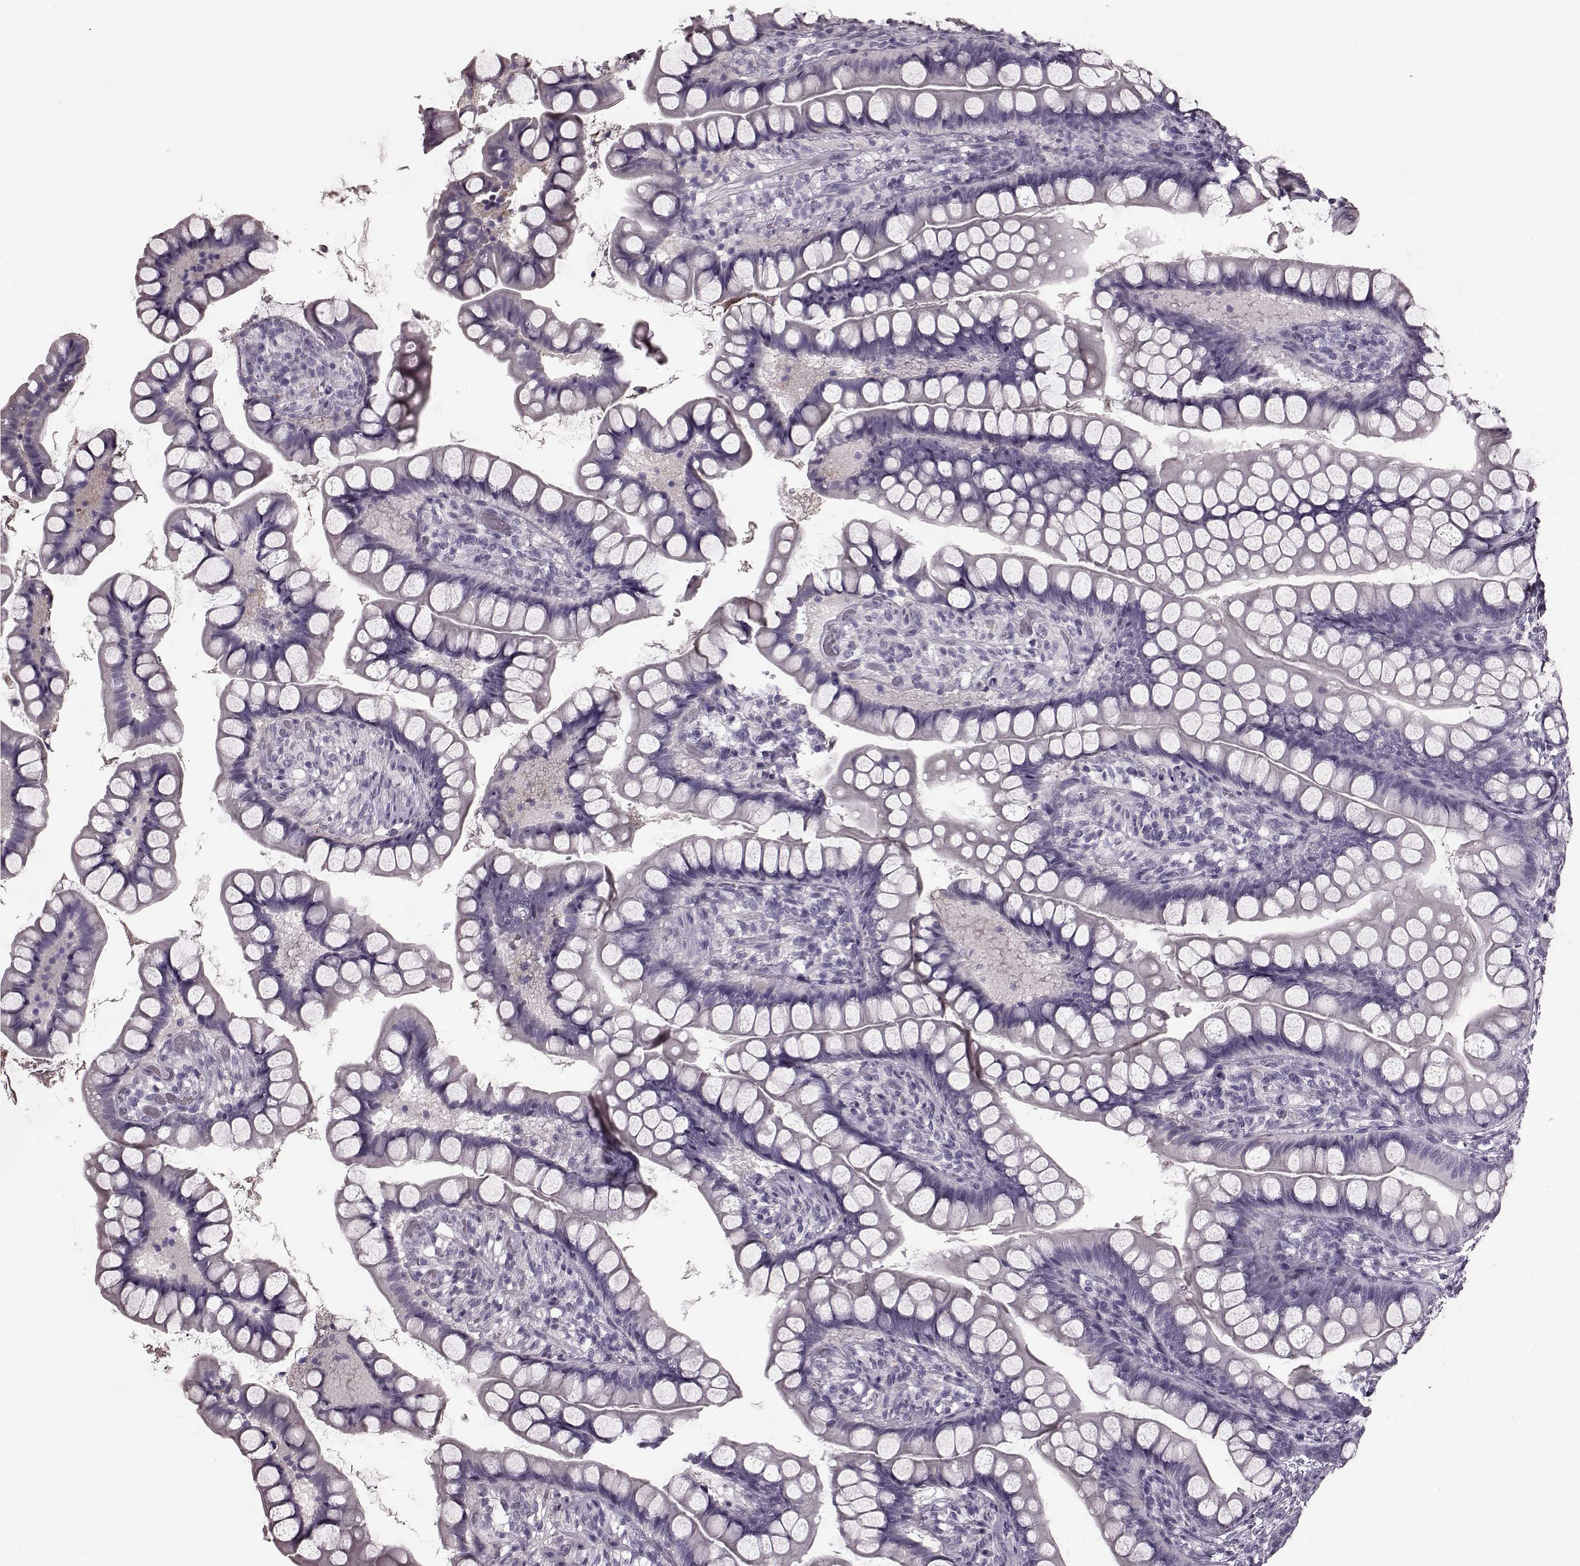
{"staining": {"intensity": "negative", "quantity": "none", "location": "none"}, "tissue": "small intestine", "cell_type": "Glandular cells", "image_type": "normal", "snomed": [{"axis": "morphology", "description": "Normal tissue, NOS"}, {"axis": "topography", "description": "Small intestine"}], "caption": "Human small intestine stained for a protein using IHC shows no positivity in glandular cells.", "gene": "CST7", "patient": {"sex": "male", "age": 70}}